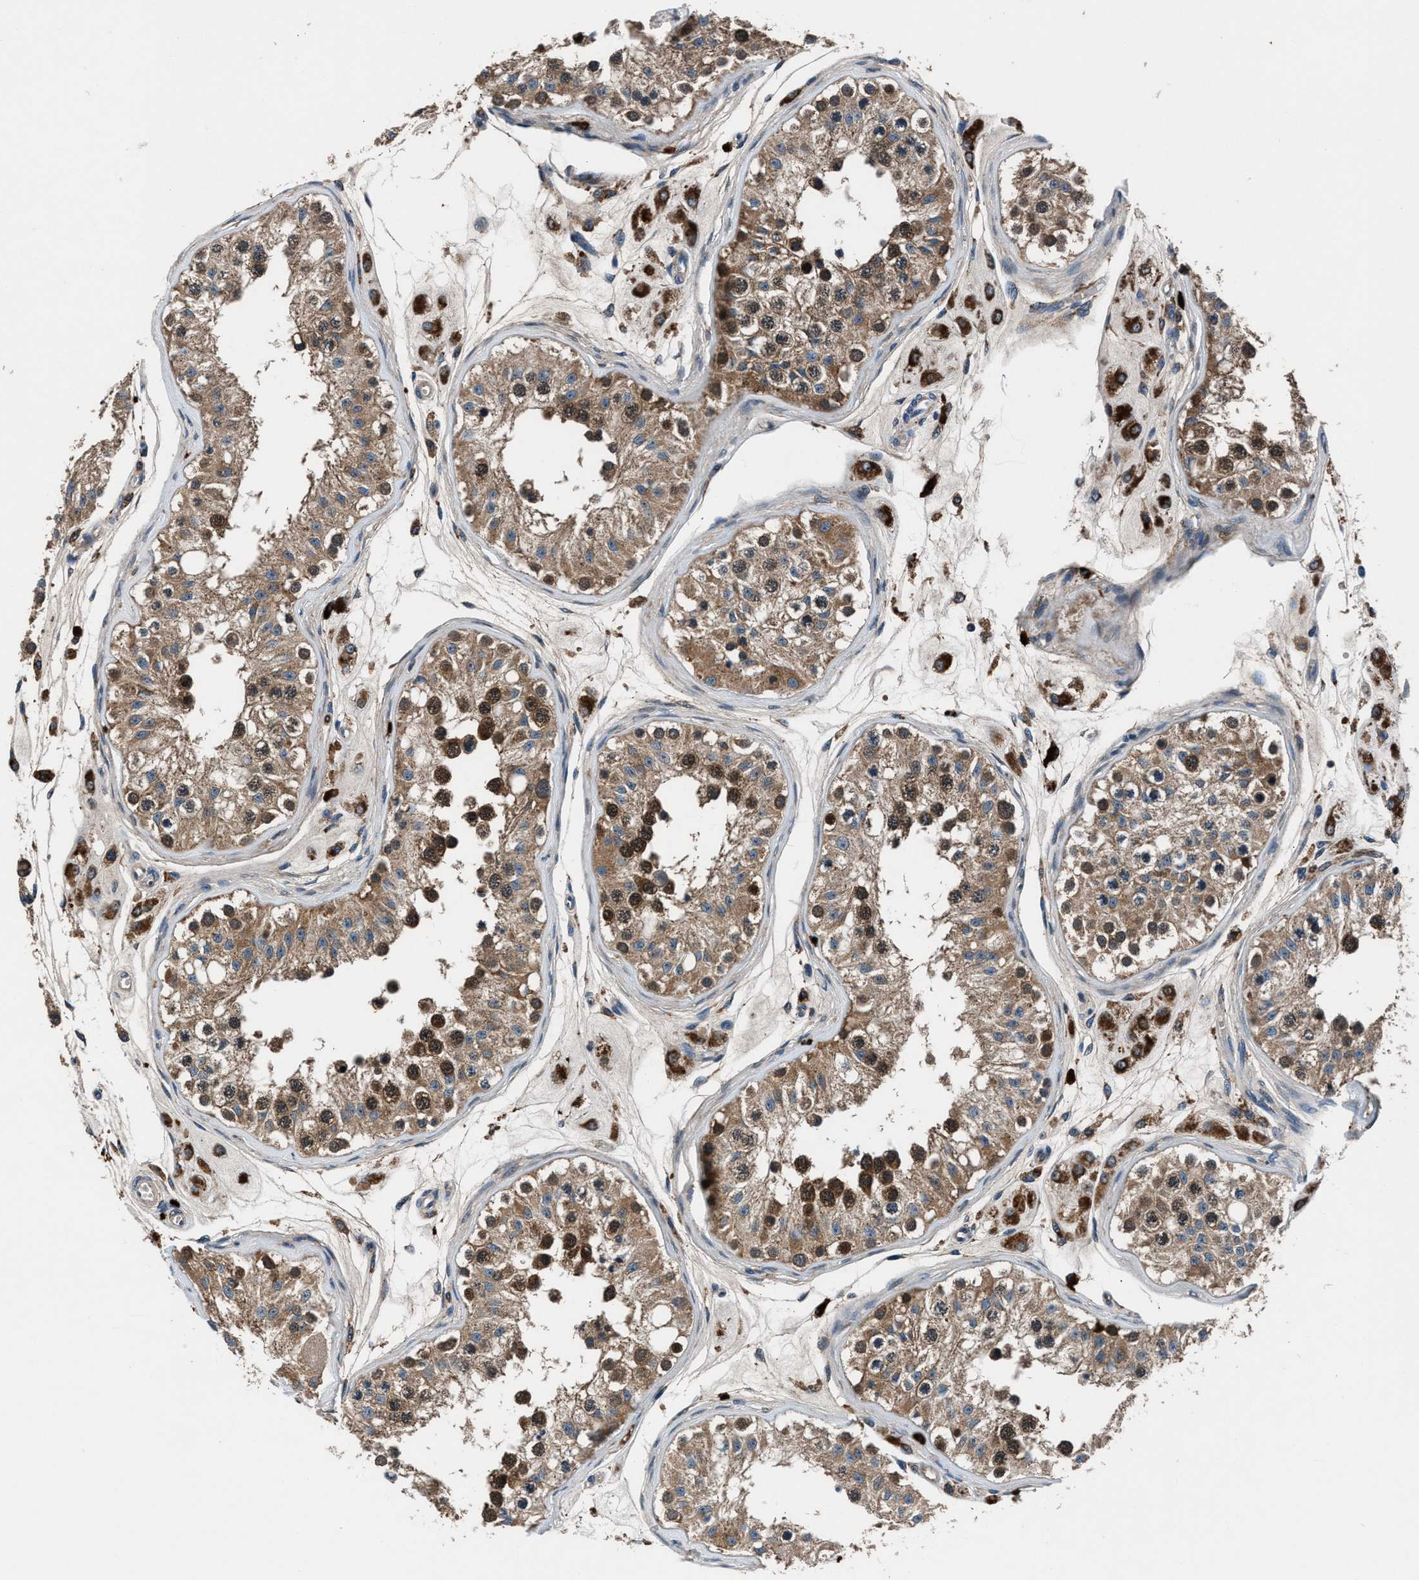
{"staining": {"intensity": "moderate", "quantity": ">75%", "location": "cytoplasmic/membranous,nuclear"}, "tissue": "testis", "cell_type": "Cells in seminiferous ducts", "image_type": "normal", "snomed": [{"axis": "morphology", "description": "Normal tissue, NOS"}, {"axis": "morphology", "description": "Adenocarcinoma, metastatic, NOS"}, {"axis": "topography", "description": "Testis"}], "caption": "Testis stained with a brown dye exhibits moderate cytoplasmic/membranous,nuclear positive expression in approximately >75% of cells in seminiferous ducts.", "gene": "FAM221A", "patient": {"sex": "male", "age": 26}}